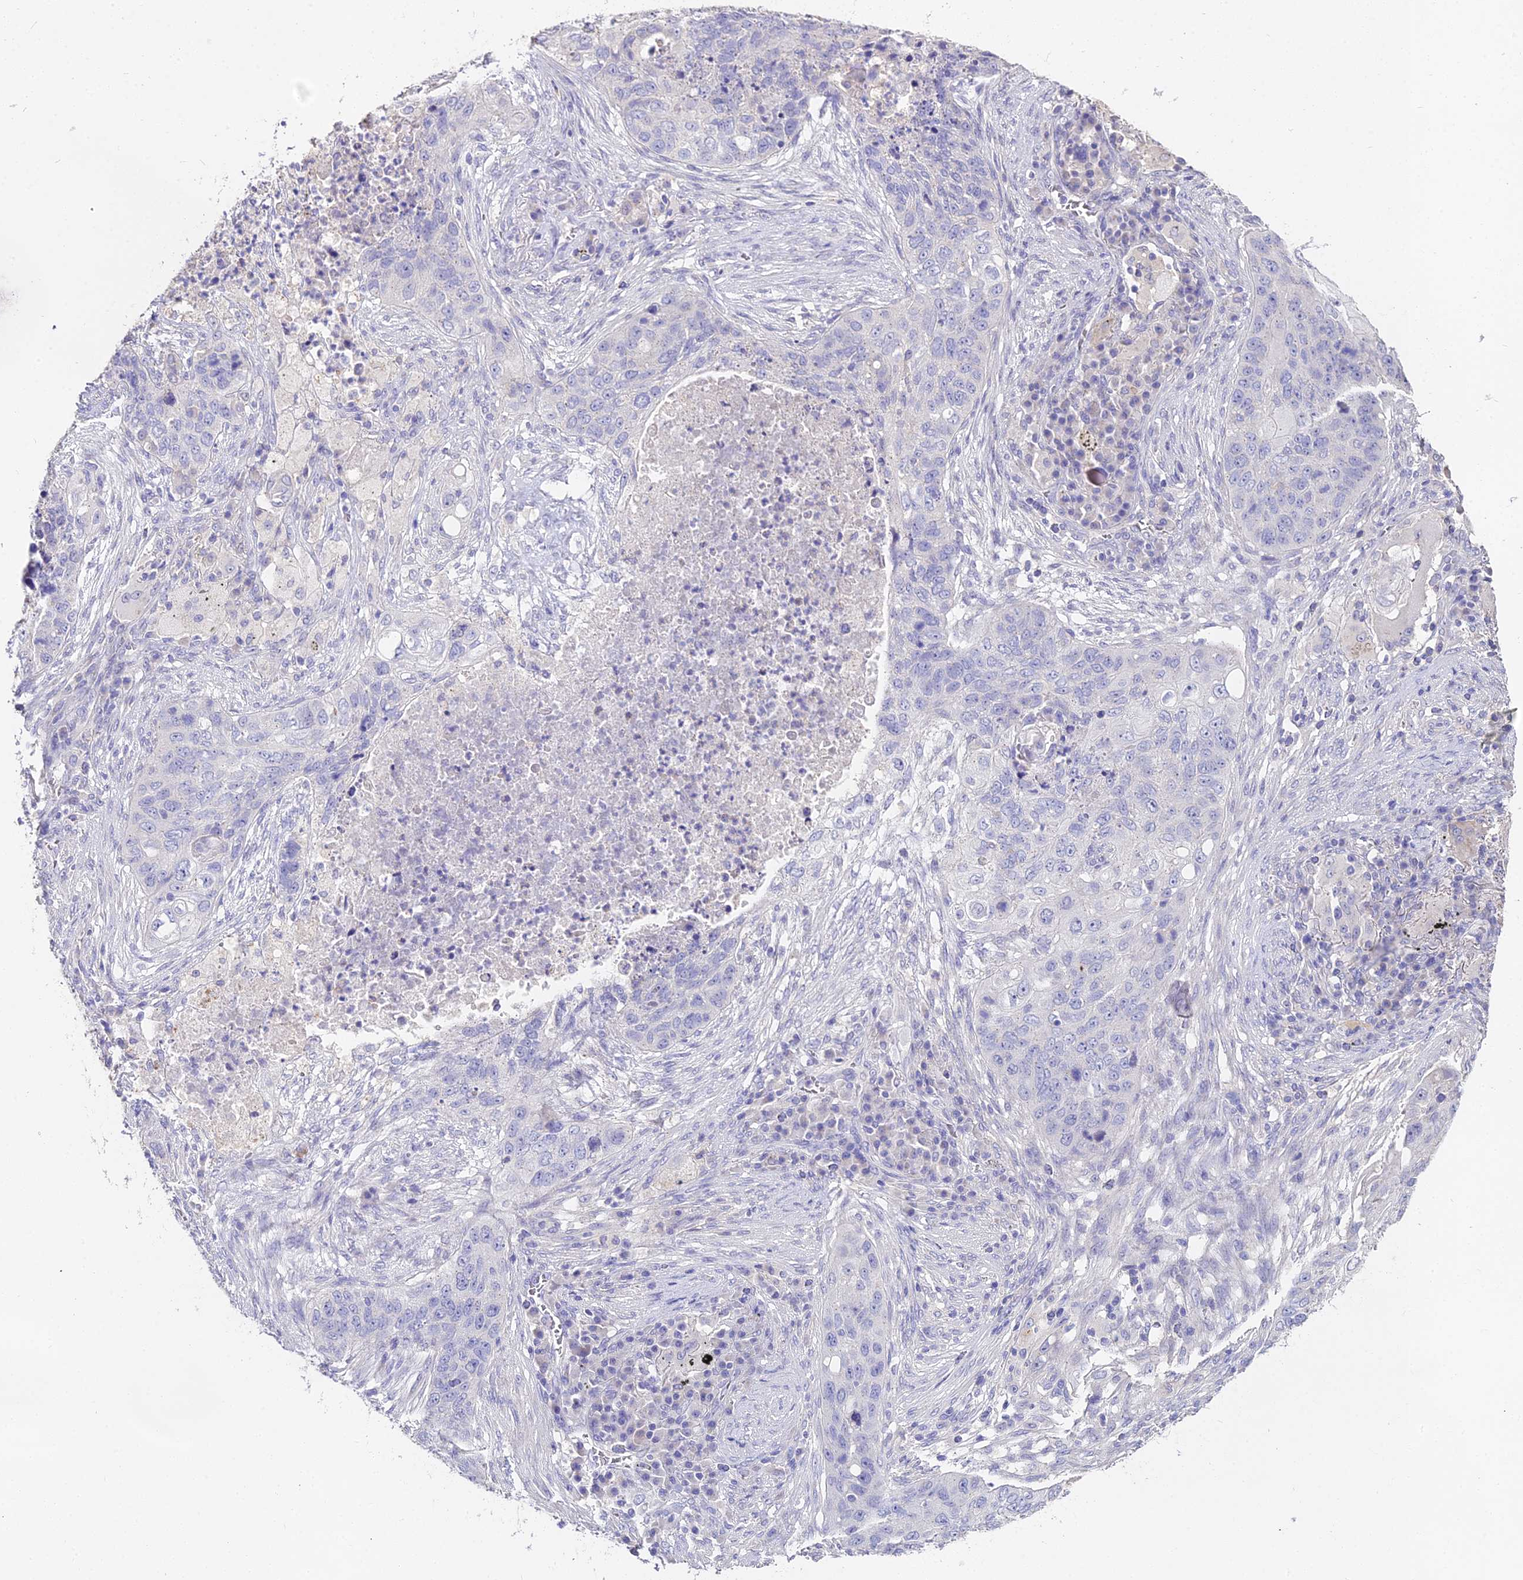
{"staining": {"intensity": "negative", "quantity": "none", "location": "none"}, "tissue": "lung cancer", "cell_type": "Tumor cells", "image_type": "cancer", "snomed": [{"axis": "morphology", "description": "Squamous cell carcinoma, NOS"}, {"axis": "topography", "description": "Lung"}], "caption": "IHC photomicrograph of human lung squamous cell carcinoma stained for a protein (brown), which exhibits no expression in tumor cells.", "gene": "GLYAT", "patient": {"sex": "female", "age": 63}}